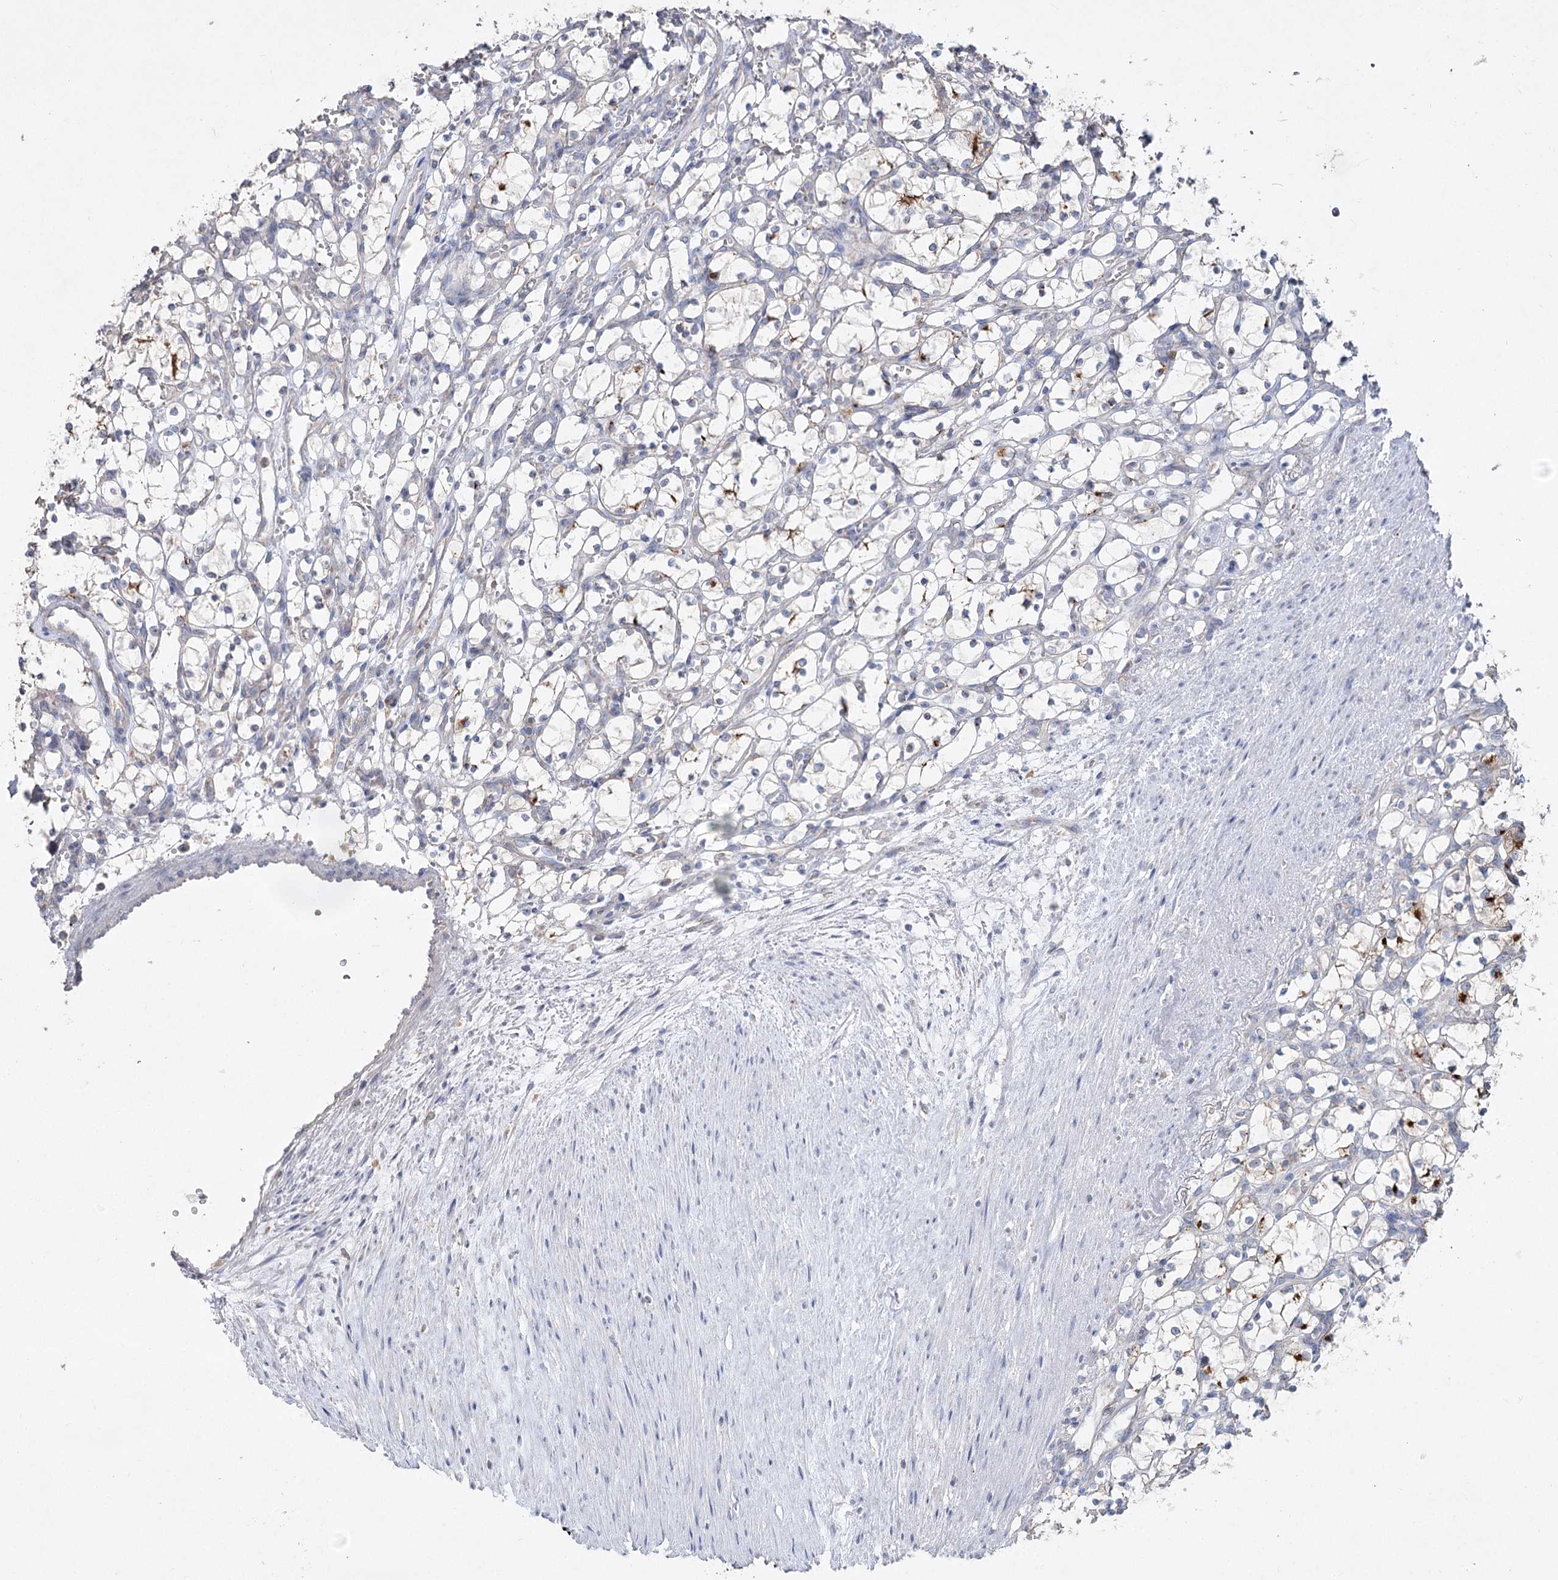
{"staining": {"intensity": "negative", "quantity": "none", "location": "none"}, "tissue": "renal cancer", "cell_type": "Tumor cells", "image_type": "cancer", "snomed": [{"axis": "morphology", "description": "Adenocarcinoma, NOS"}, {"axis": "topography", "description": "Kidney"}], "caption": "High magnification brightfield microscopy of renal adenocarcinoma stained with DAB (brown) and counterstained with hematoxylin (blue): tumor cells show no significant positivity. (DAB immunohistochemistry with hematoxylin counter stain).", "gene": "TMEM187", "patient": {"sex": "female", "age": 69}}